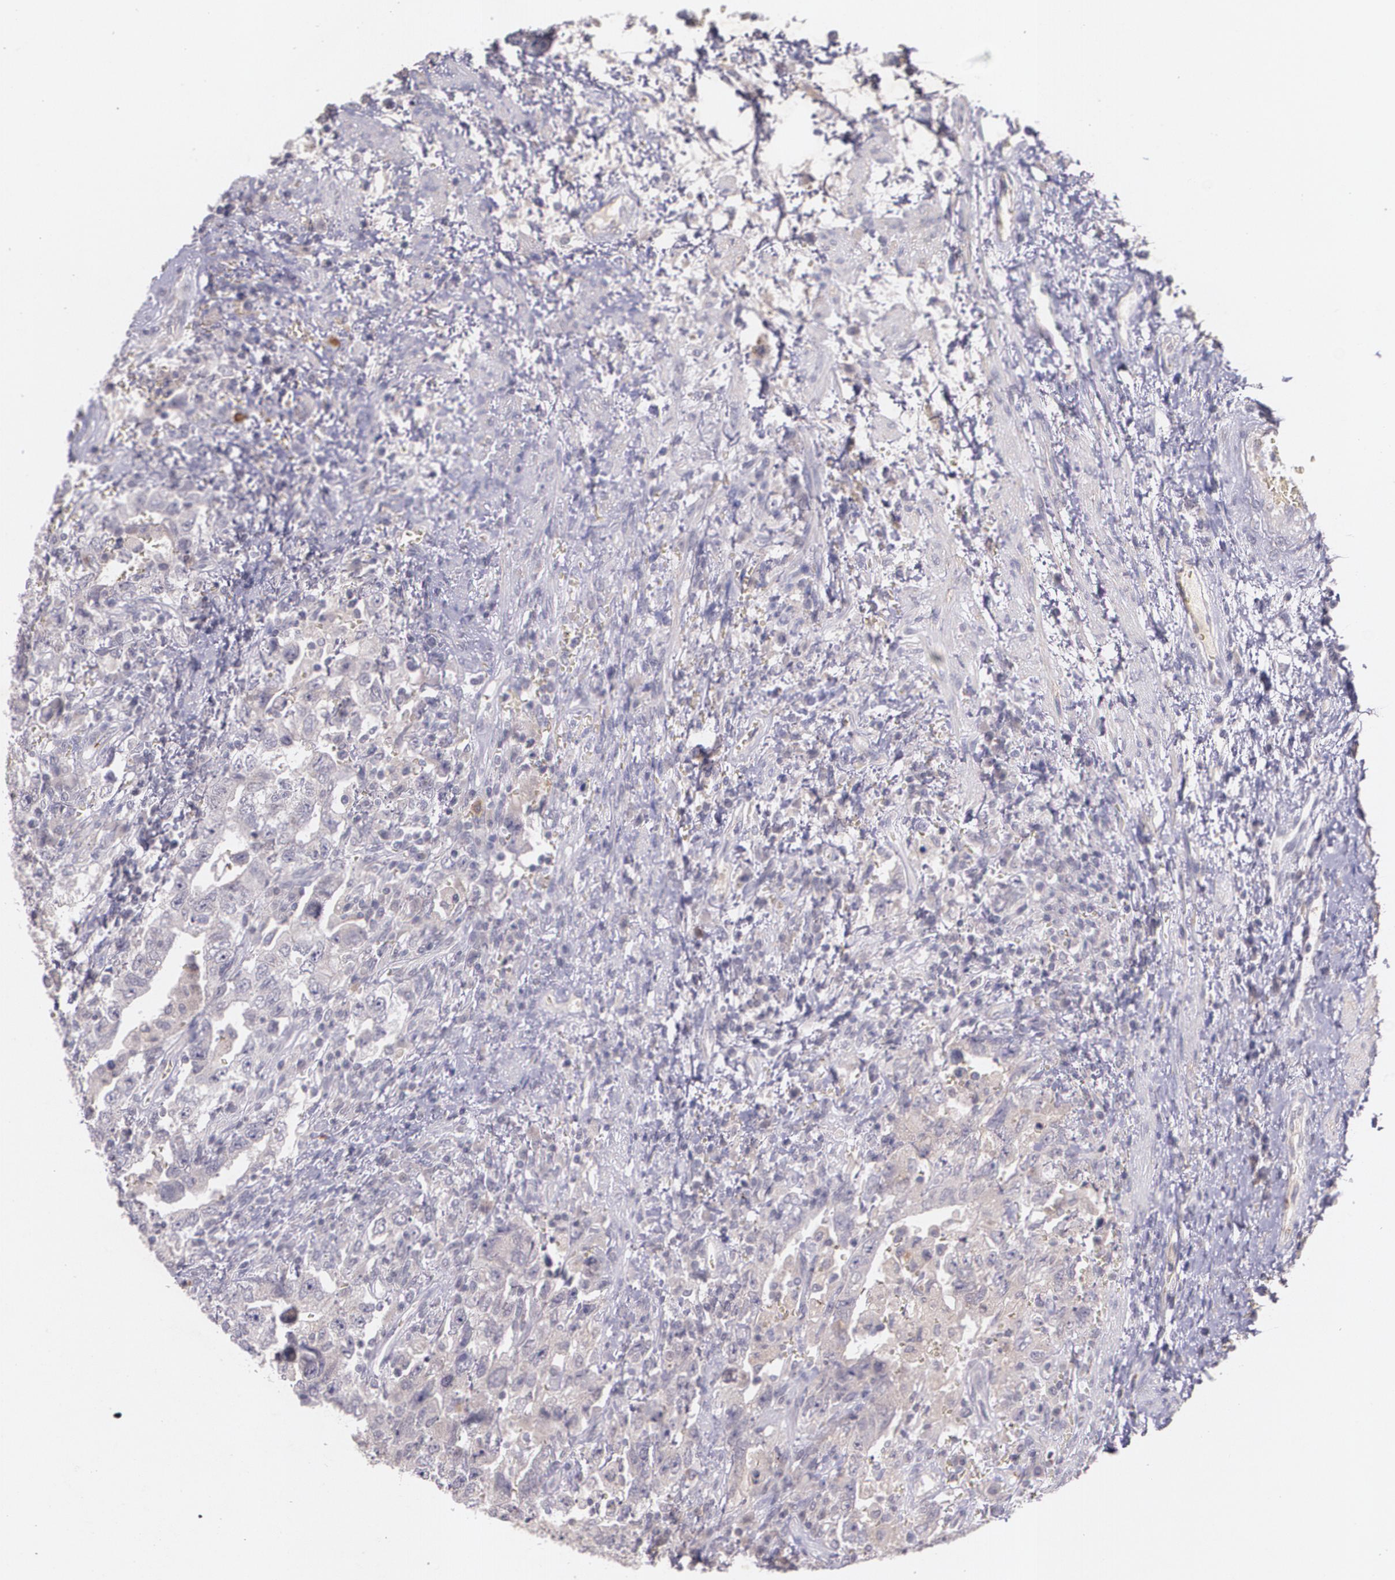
{"staining": {"intensity": "weak", "quantity": ">75%", "location": "cytoplasmic/membranous"}, "tissue": "testis cancer", "cell_type": "Tumor cells", "image_type": "cancer", "snomed": [{"axis": "morphology", "description": "Carcinoma, Embryonal, NOS"}, {"axis": "topography", "description": "Testis"}], "caption": "Brown immunohistochemical staining in testis cancer (embryonal carcinoma) displays weak cytoplasmic/membranous positivity in approximately >75% of tumor cells.", "gene": "TM4SF1", "patient": {"sex": "male", "age": 26}}